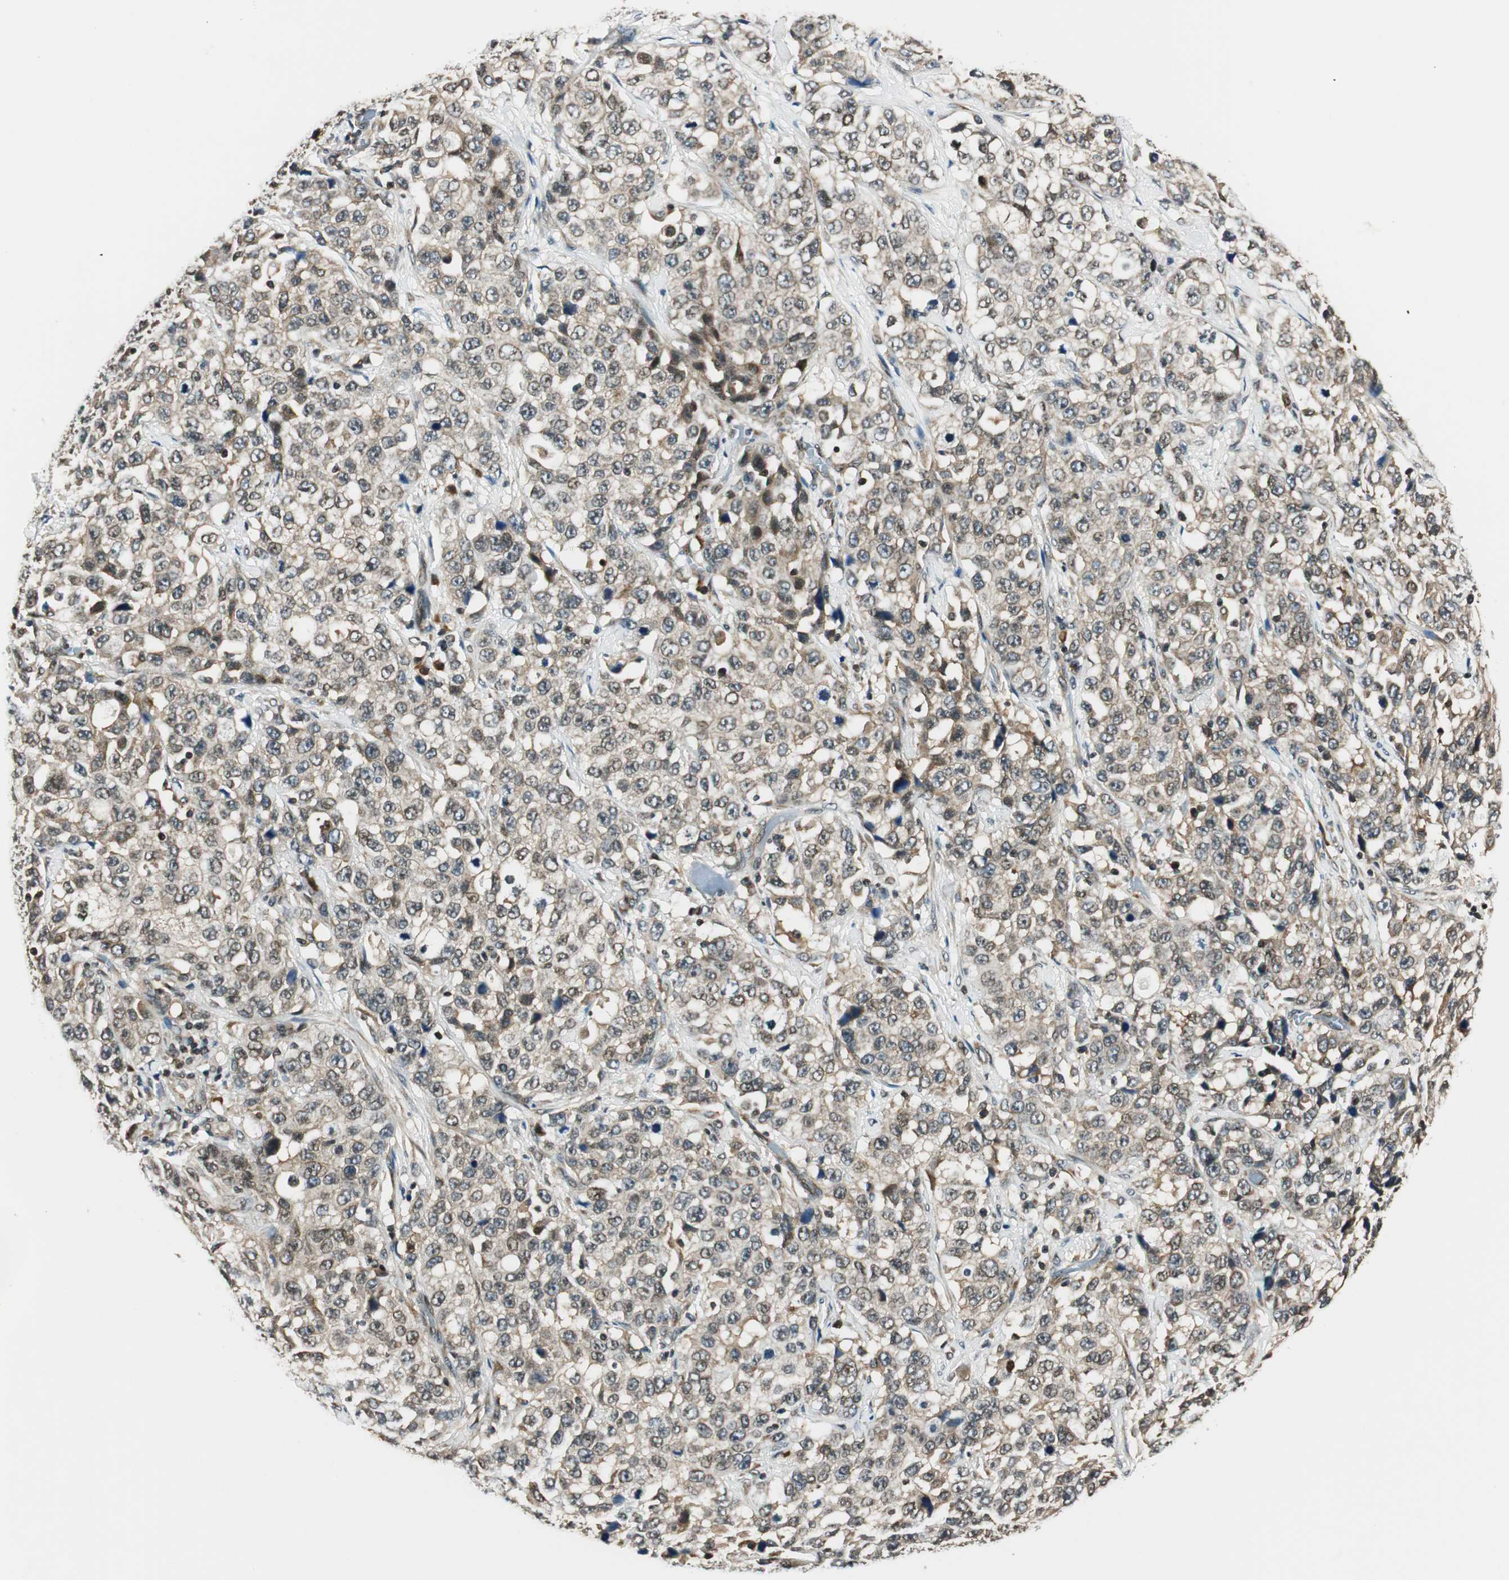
{"staining": {"intensity": "weak", "quantity": "25%-75%", "location": "cytoplasmic/membranous"}, "tissue": "stomach cancer", "cell_type": "Tumor cells", "image_type": "cancer", "snomed": [{"axis": "morphology", "description": "Normal tissue, NOS"}, {"axis": "morphology", "description": "Adenocarcinoma, NOS"}, {"axis": "topography", "description": "Stomach"}], "caption": "Immunohistochemical staining of stomach adenocarcinoma exhibits weak cytoplasmic/membranous protein positivity in about 25%-75% of tumor cells. (Brightfield microscopy of DAB IHC at high magnification).", "gene": "RING1", "patient": {"sex": "male", "age": 48}}